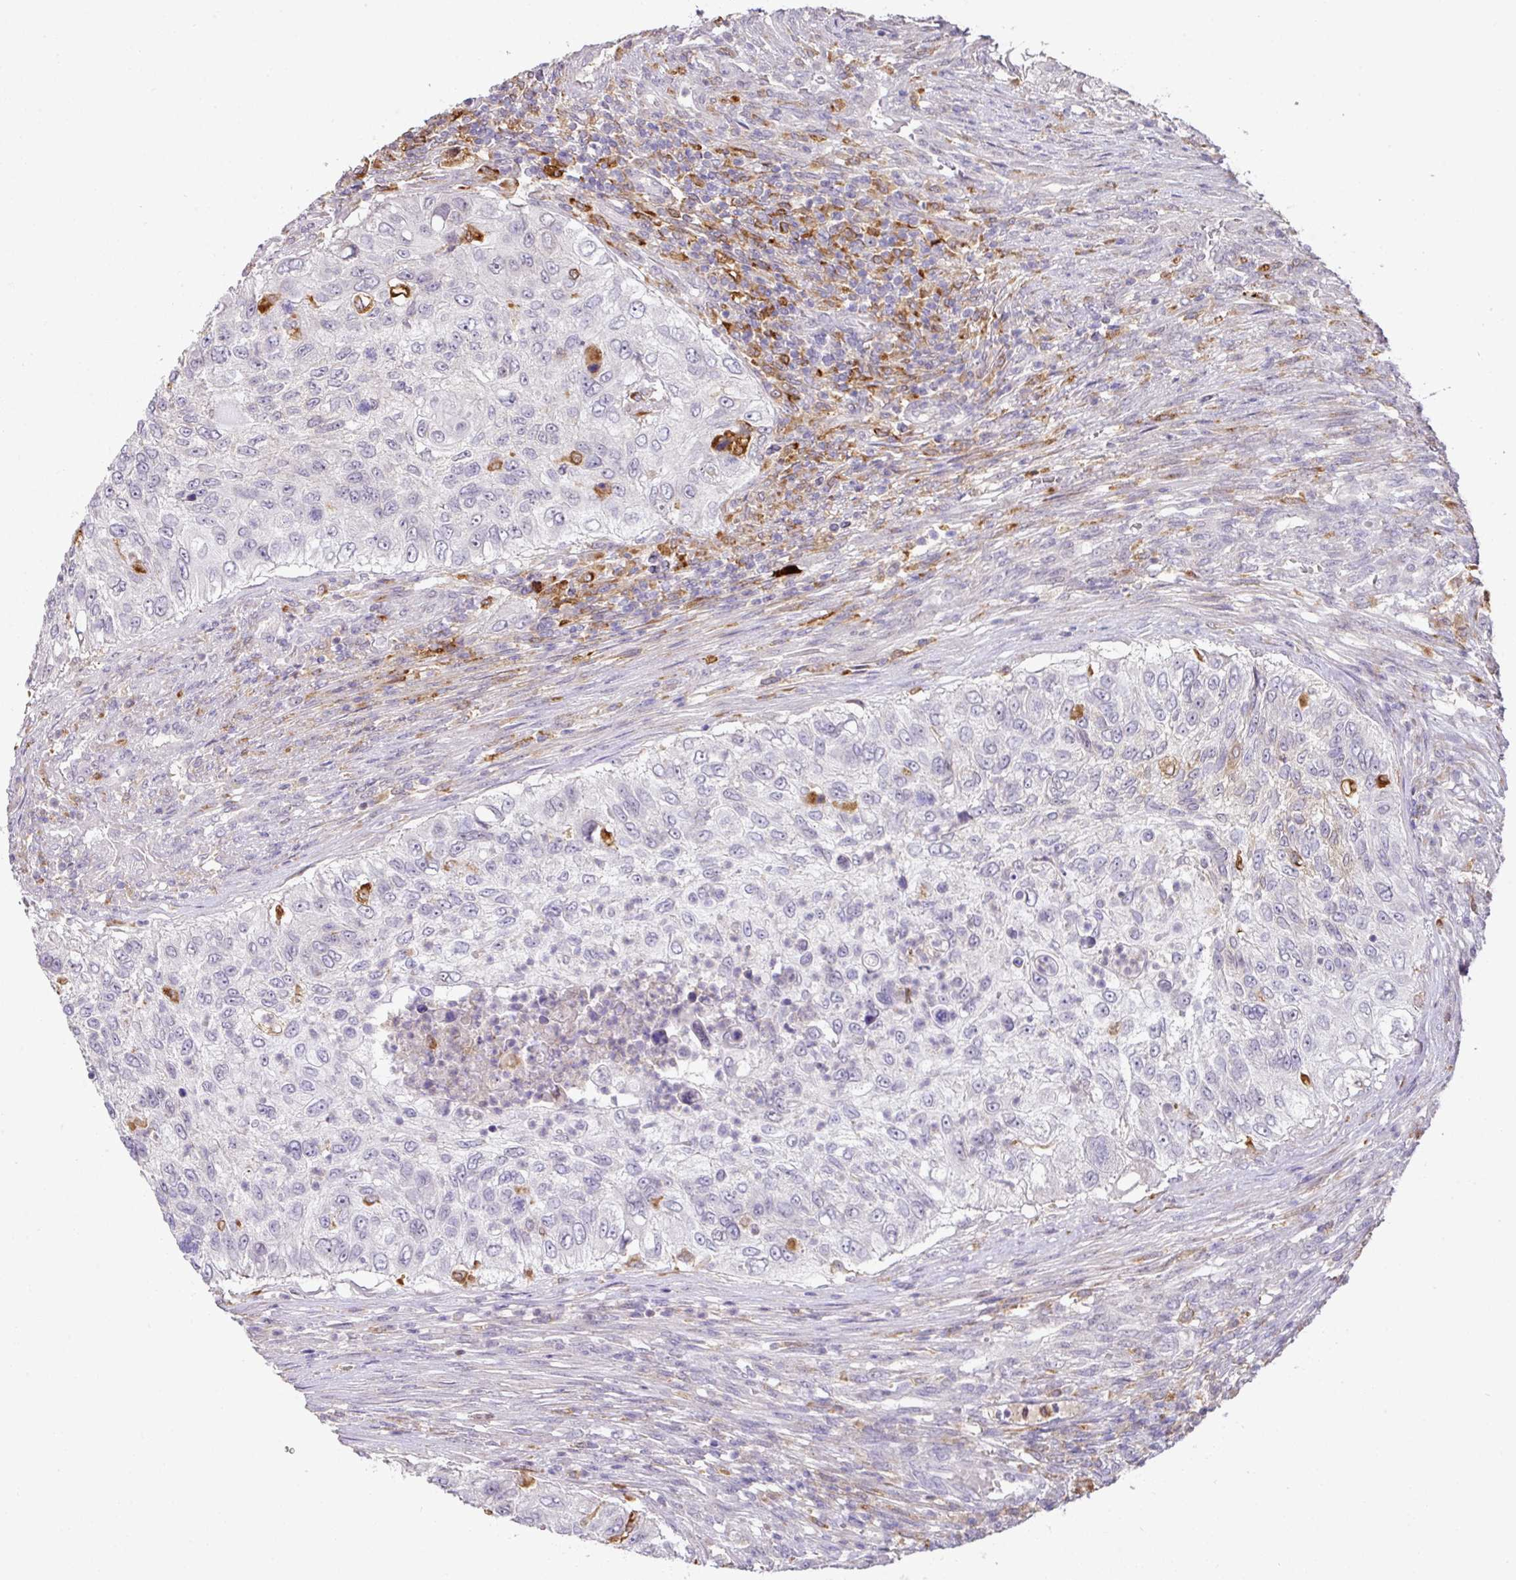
{"staining": {"intensity": "negative", "quantity": "none", "location": "none"}, "tissue": "urothelial cancer", "cell_type": "Tumor cells", "image_type": "cancer", "snomed": [{"axis": "morphology", "description": "Urothelial carcinoma, High grade"}, {"axis": "topography", "description": "Urinary bladder"}], "caption": "Immunohistochemical staining of human urothelial cancer displays no significant positivity in tumor cells.", "gene": "GCNT7", "patient": {"sex": "female", "age": 60}}